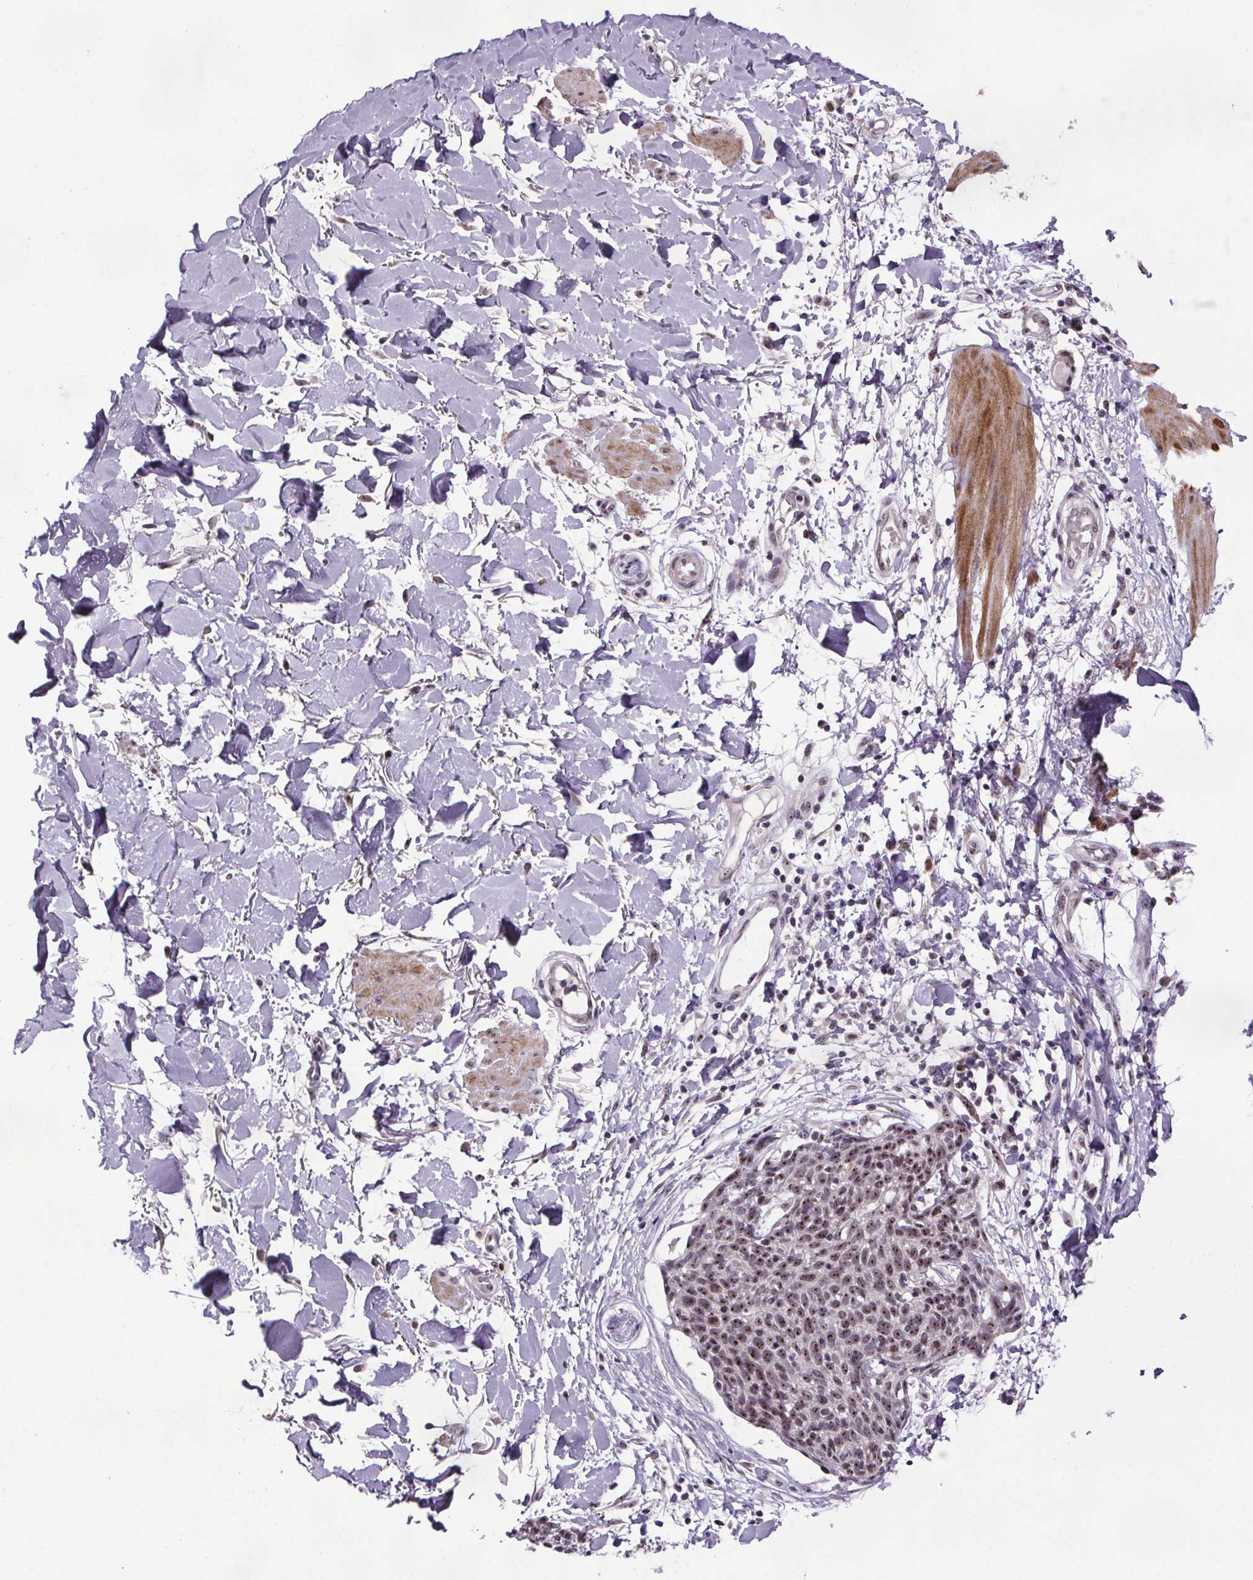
{"staining": {"intensity": "weak", "quantity": "25%-75%", "location": "nuclear"}, "tissue": "skin cancer", "cell_type": "Tumor cells", "image_type": "cancer", "snomed": [{"axis": "morphology", "description": "Squamous cell carcinoma, NOS"}, {"axis": "topography", "description": "Skin"}, {"axis": "topography", "description": "Vulva"}], "caption": "The photomicrograph displays staining of squamous cell carcinoma (skin), revealing weak nuclear protein positivity (brown color) within tumor cells.", "gene": "ATMIN", "patient": {"sex": "female", "age": 75}}